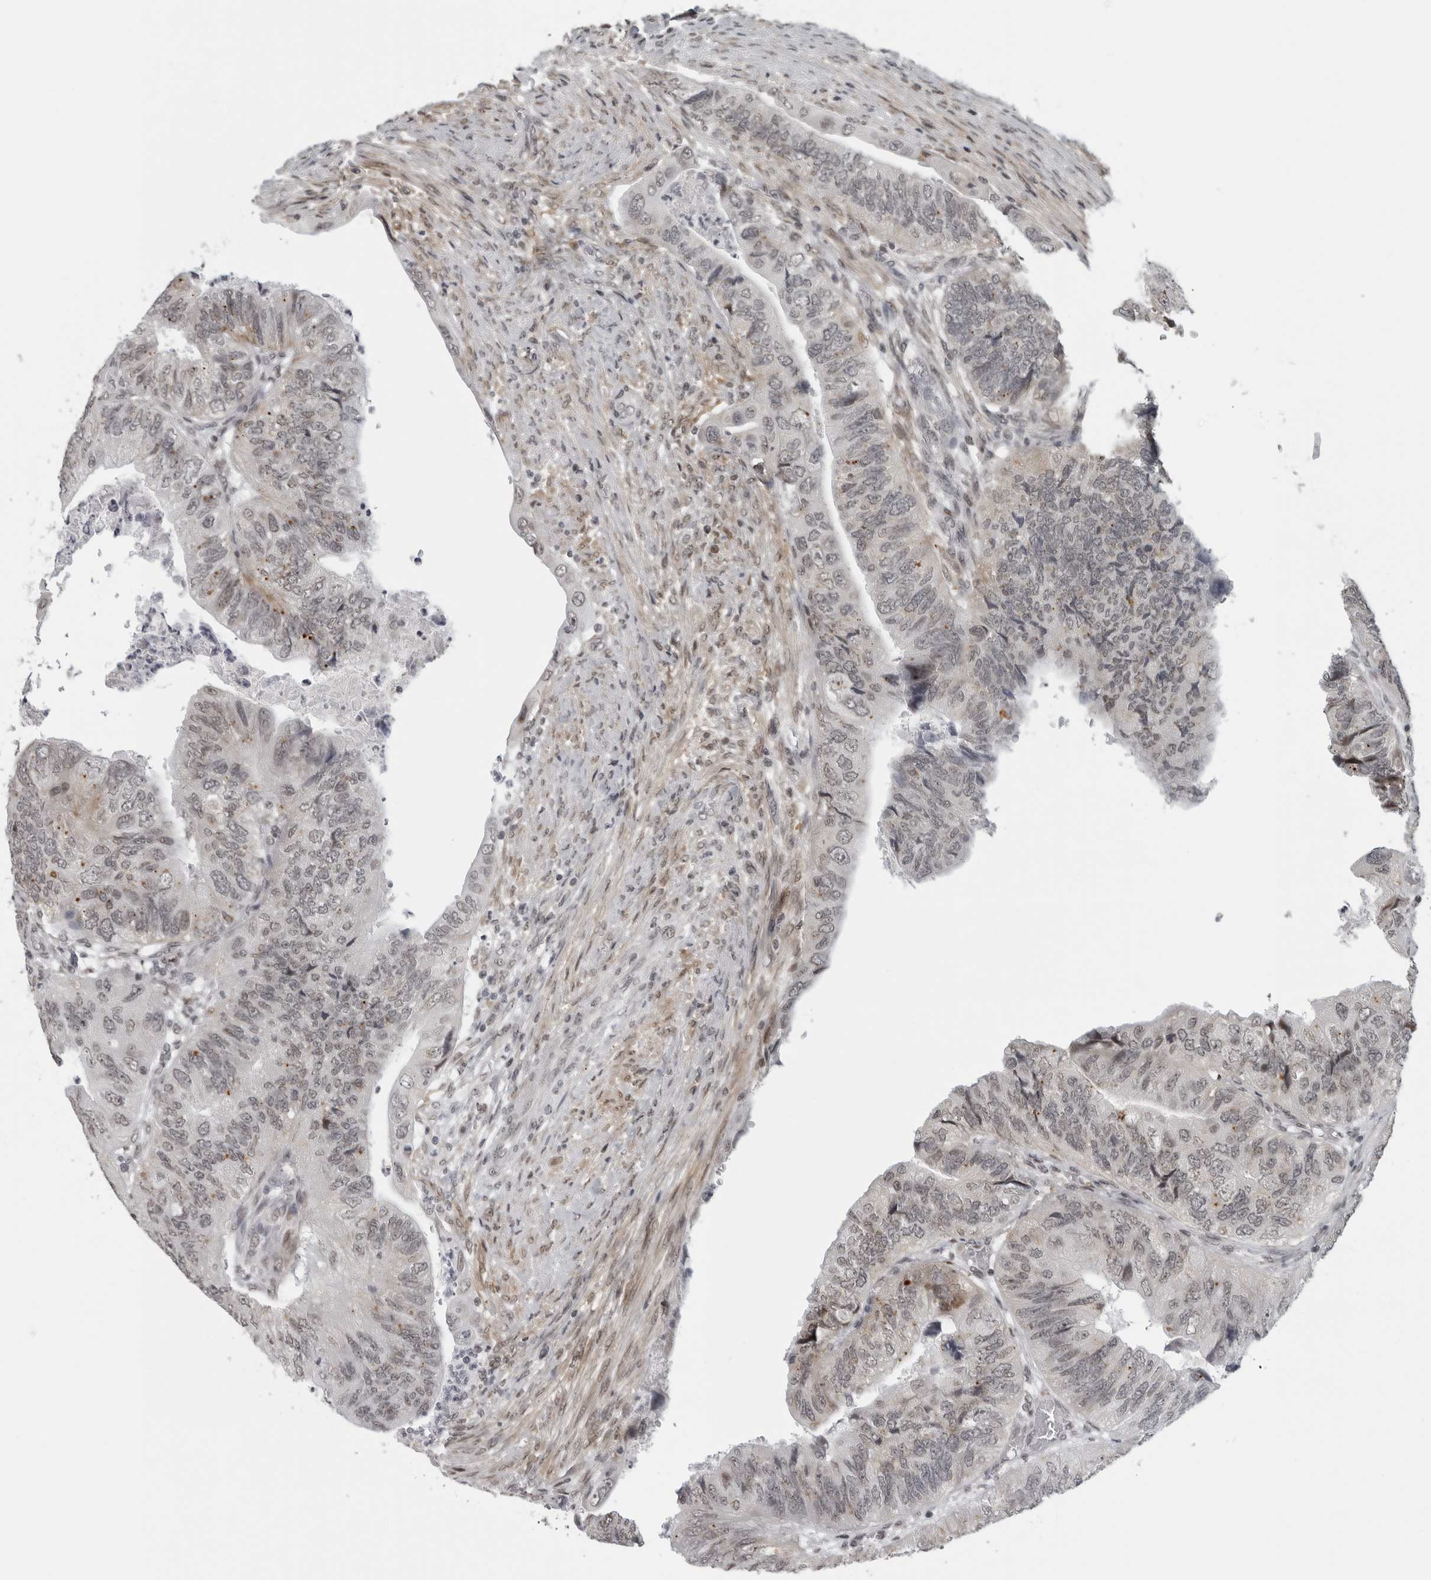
{"staining": {"intensity": "weak", "quantity": "25%-75%", "location": "nuclear"}, "tissue": "colorectal cancer", "cell_type": "Tumor cells", "image_type": "cancer", "snomed": [{"axis": "morphology", "description": "Adenocarcinoma, NOS"}, {"axis": "topography", "description": "Rectum"}], "caption": "IHC (DAB) staining of adenocarcinoma (colorectal) demonstrates weak nuclear protein expression in approximately 25%-75% of tumor cells.", "gene": "MAF", "patient": {"sex": "male", "age": 63}}